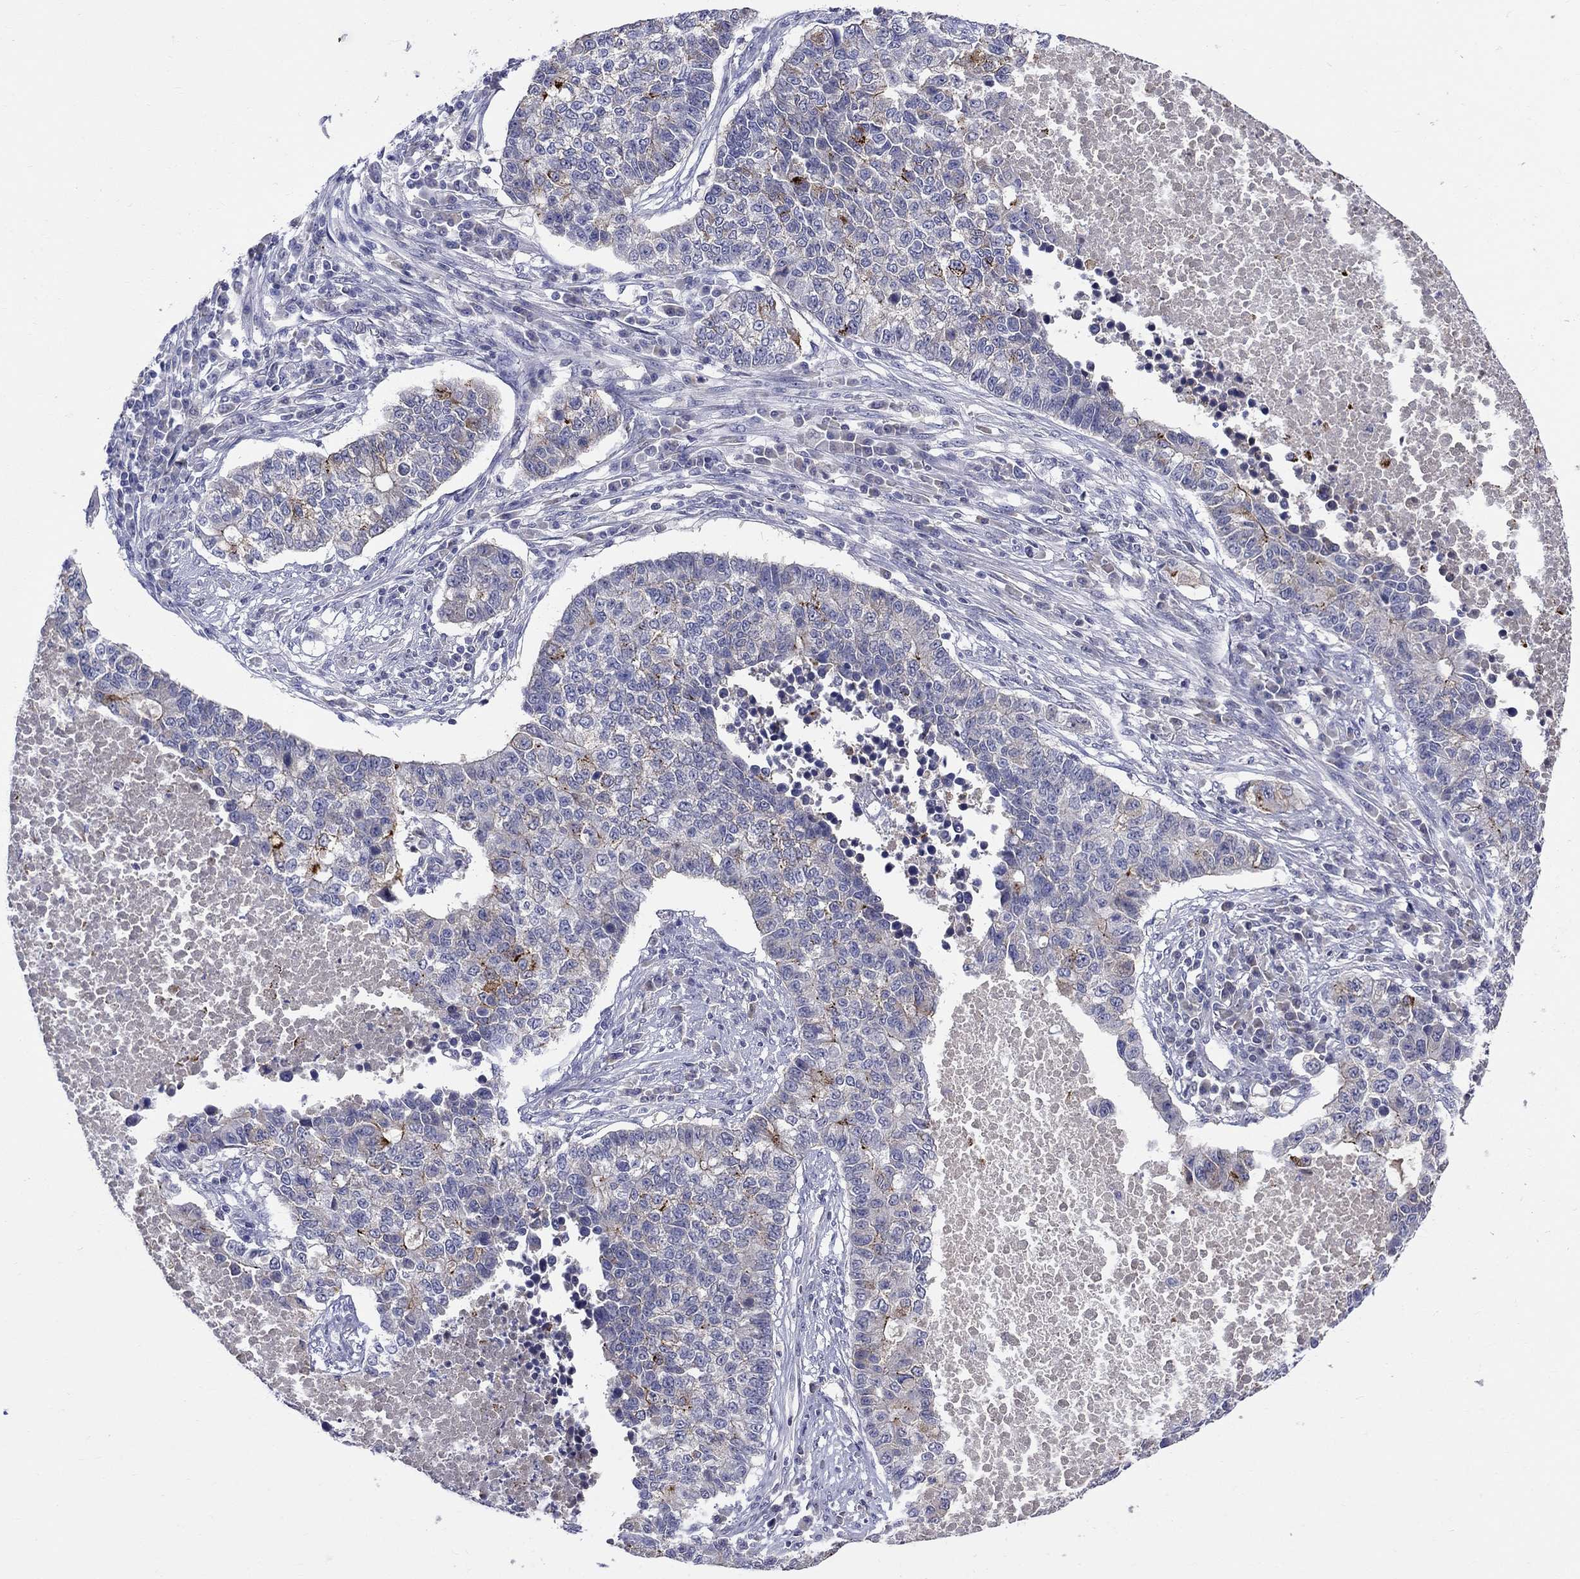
{"staining": {"intensity": "strong", "quantity": "<25%", "location": "cytoplasmic/membranous"}, "tissue": "lung cancer", "cell_type": "Tumor cells", "image_type": "cancer", "snomed": [{"axis": "morphology", "description": "Adenocarcinoma, NOS"}, {"axis": "topography", "description": "Lung"}], "caption": "A medium amount of strong cytoplasmic/membranous positivity is identified in approximately <25% of tumor cells in lung cancer (adenocarcinoma) tissue.", "gene": "SLC30A3", "patient": {"sex": "male", "age": 57}}